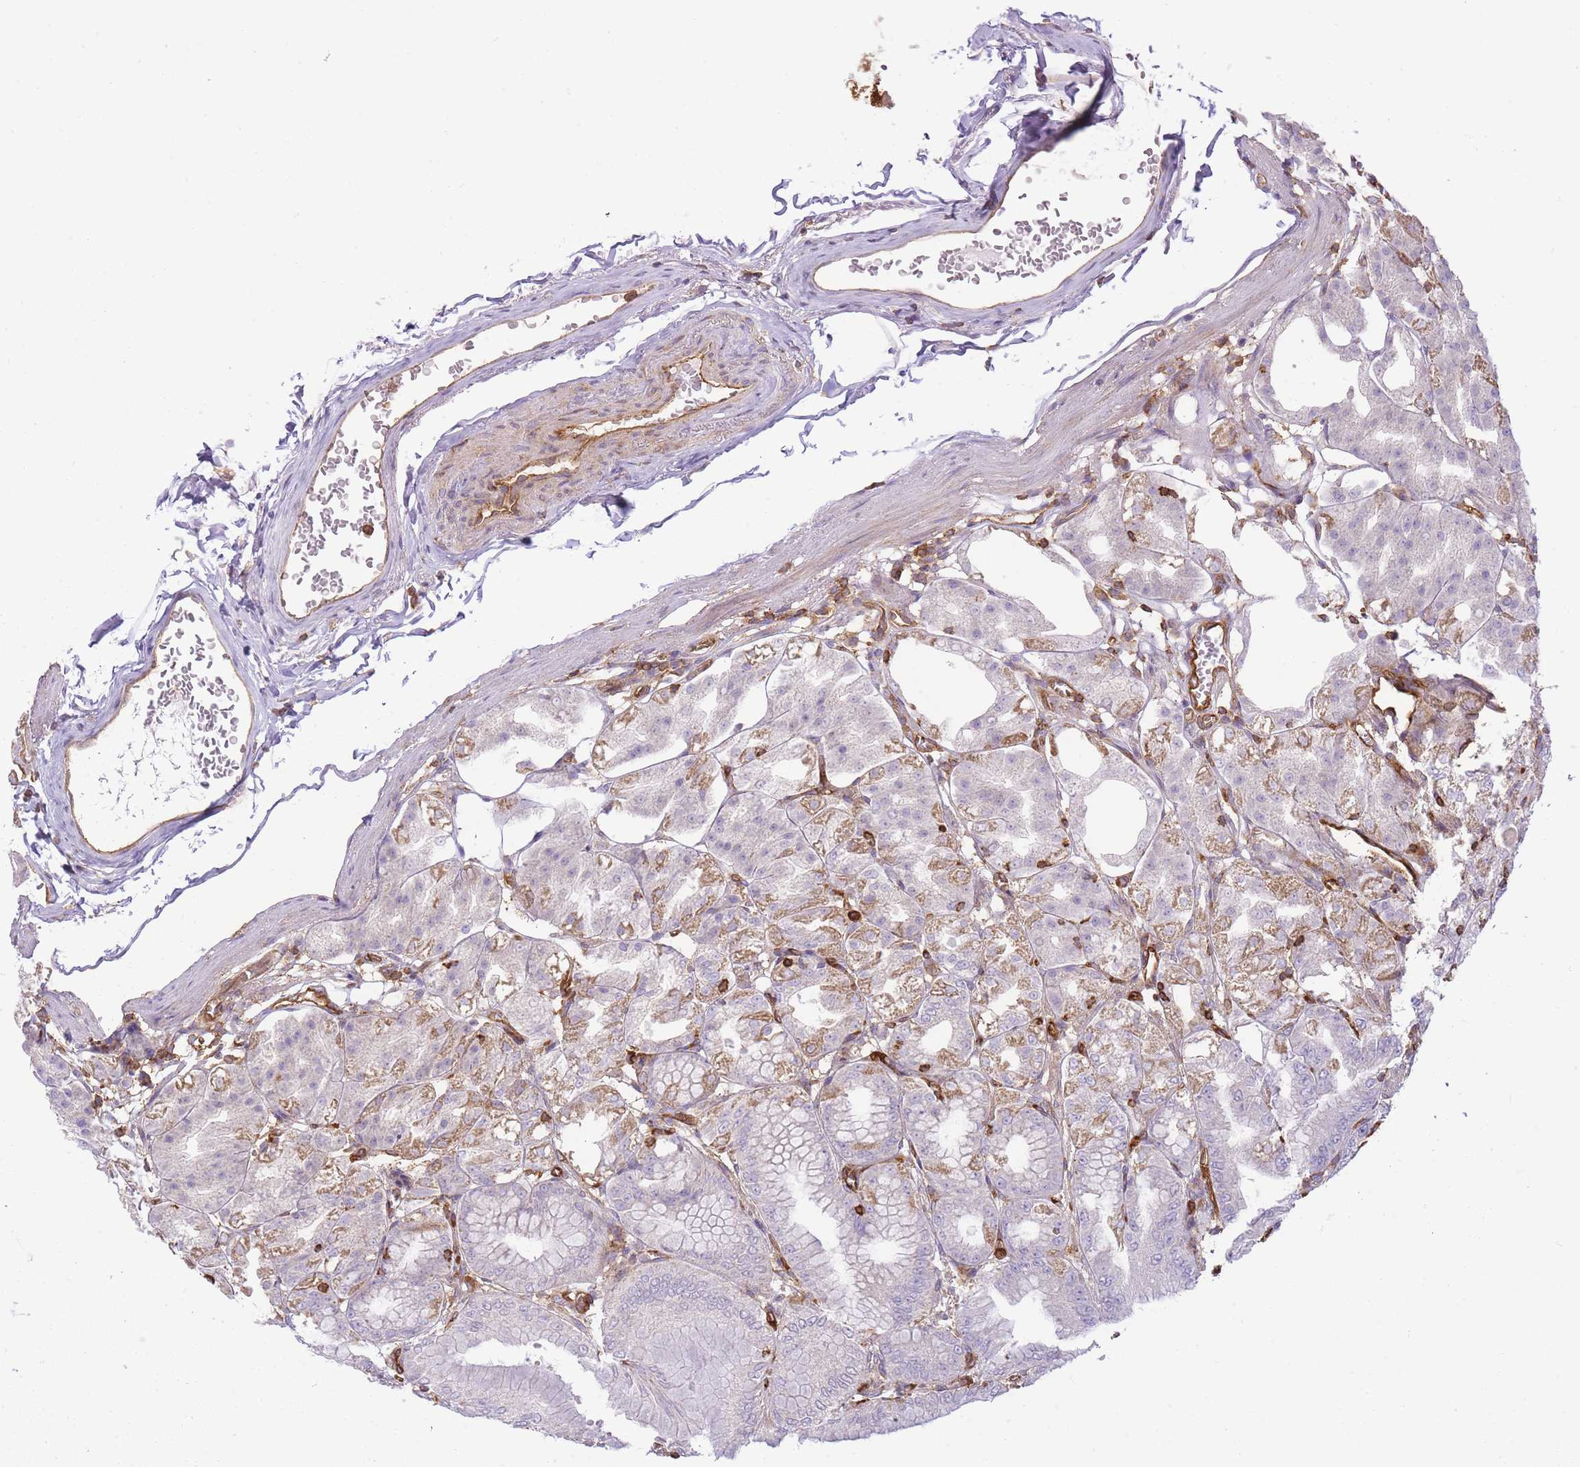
{"staining": {"intensity": "moderate", "quantity": "<25%", "location": "cytoplasmic/membranous"}, "tissue": "stomach", "cell_type": "Glandular cells", "image_type": "normal", "snomed": [{"axis": "morphology", "description": "Normal tissue, NOS"}, {"axis": "topography", "description": "Stomach, lower"}], "caption": "Protein staining of unremarkable stomach shows moderate cytoplasmic/membranous positivity in approximately <25% of glandular cells. The protein is stained brown, and the nuclei are stained in blue (DAB IHC with brightfield microscopy, high magnification).", "gene": "MSN", "patient": {"sex": "male", "age": 71}}